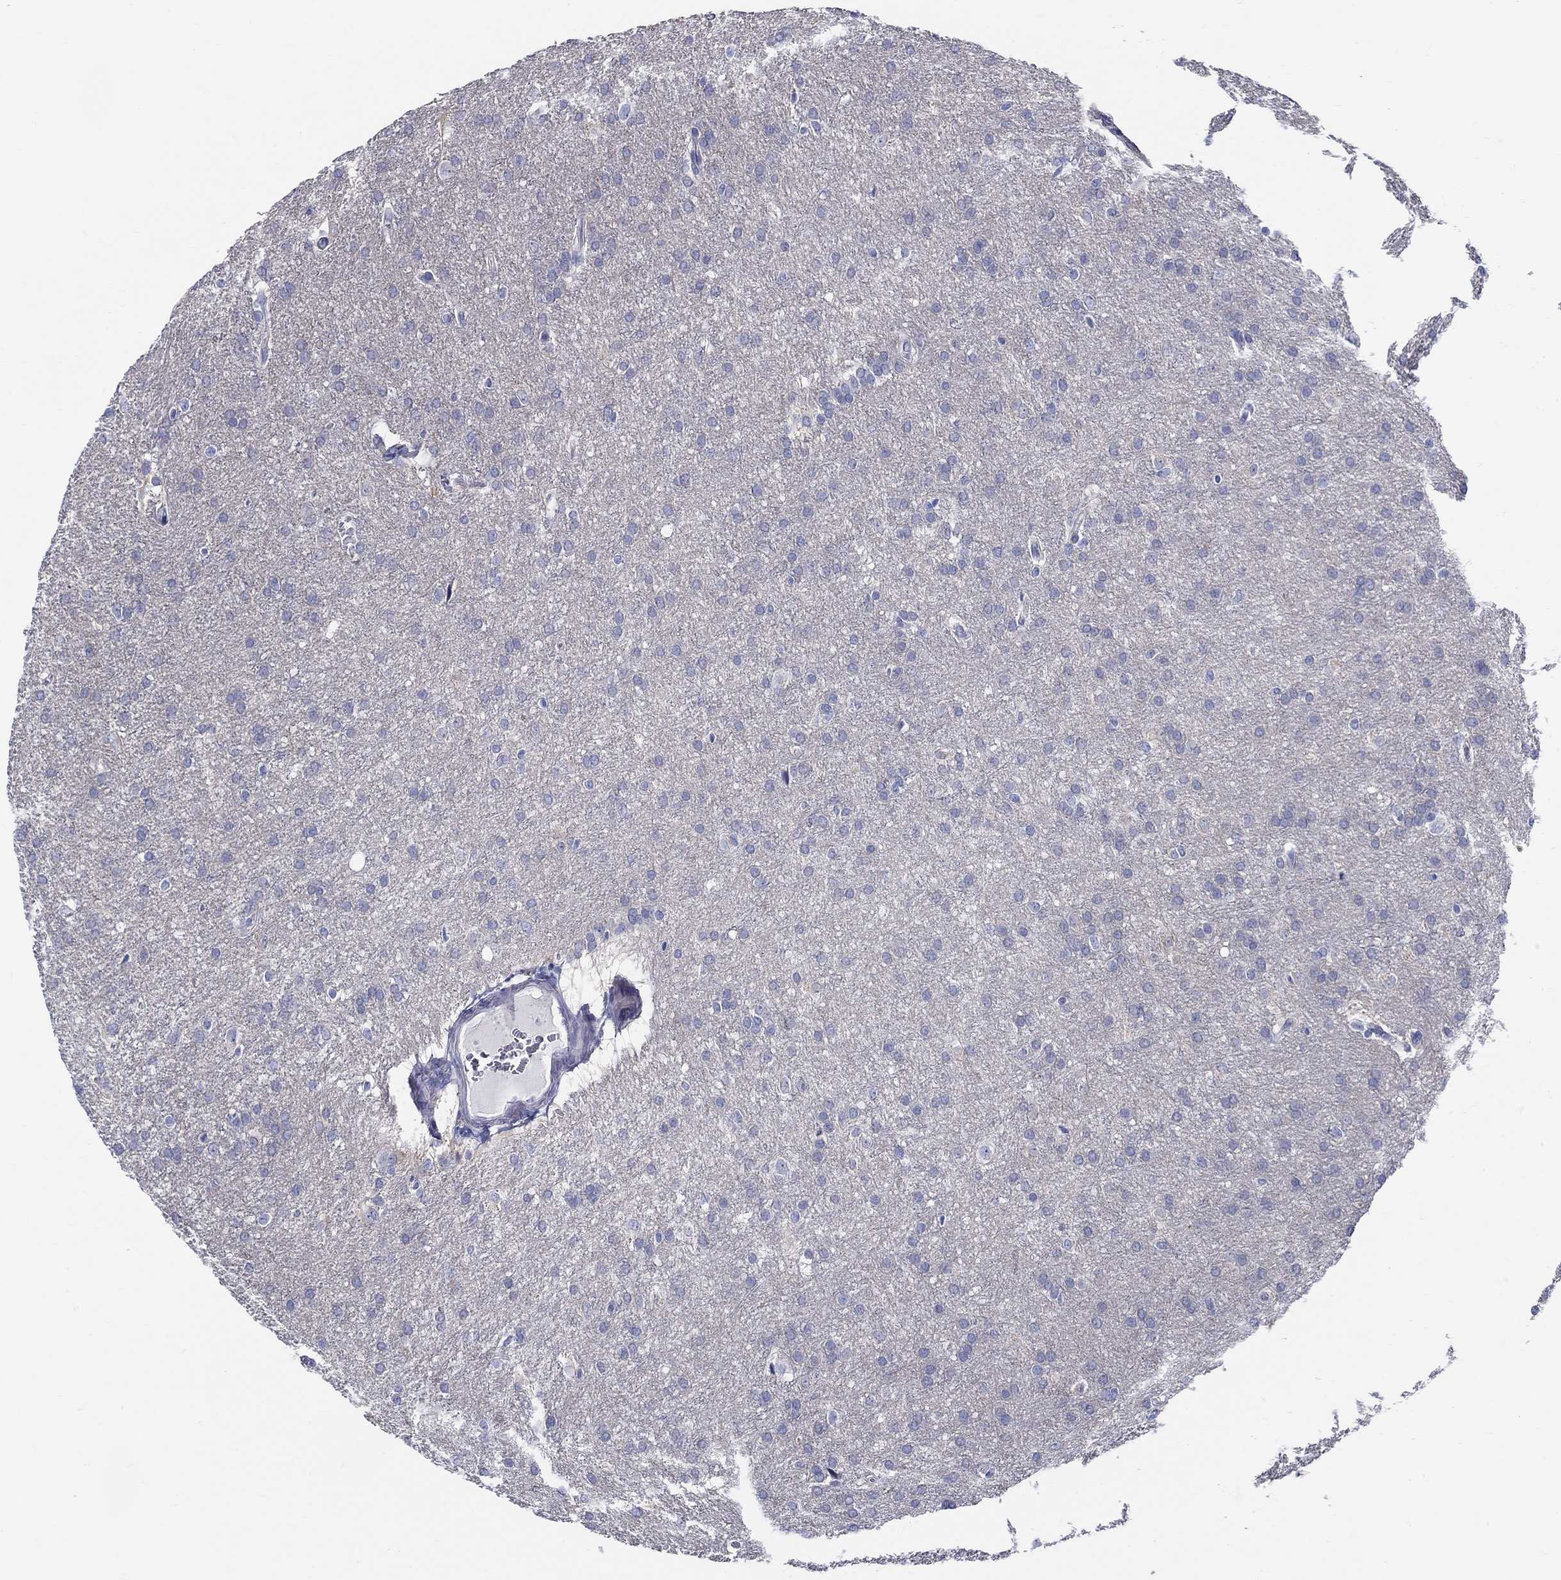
{"staining": {"intensity": "negative", "quantity": "none", "location": "none"}, "tissue": "glioma", "cell_type": "Tumor cells", "image_type": "cancer", "snomed": [{"axis": "morphology", "description": "Glioma, malignant, Low grade"}, {"axis": "topography", "description": "Brain"}], "caption": "High power microscopy histopathology image of an IHC micrograph of malignant low-grade glioma, revealing no significant positivity in tumor cells. The staining is performed using DAB brown chromogen with nuclei counter-stained in using hematoxylin.", "gene": "CRYGS", "patient": {"sex": "female", "age": 32}}